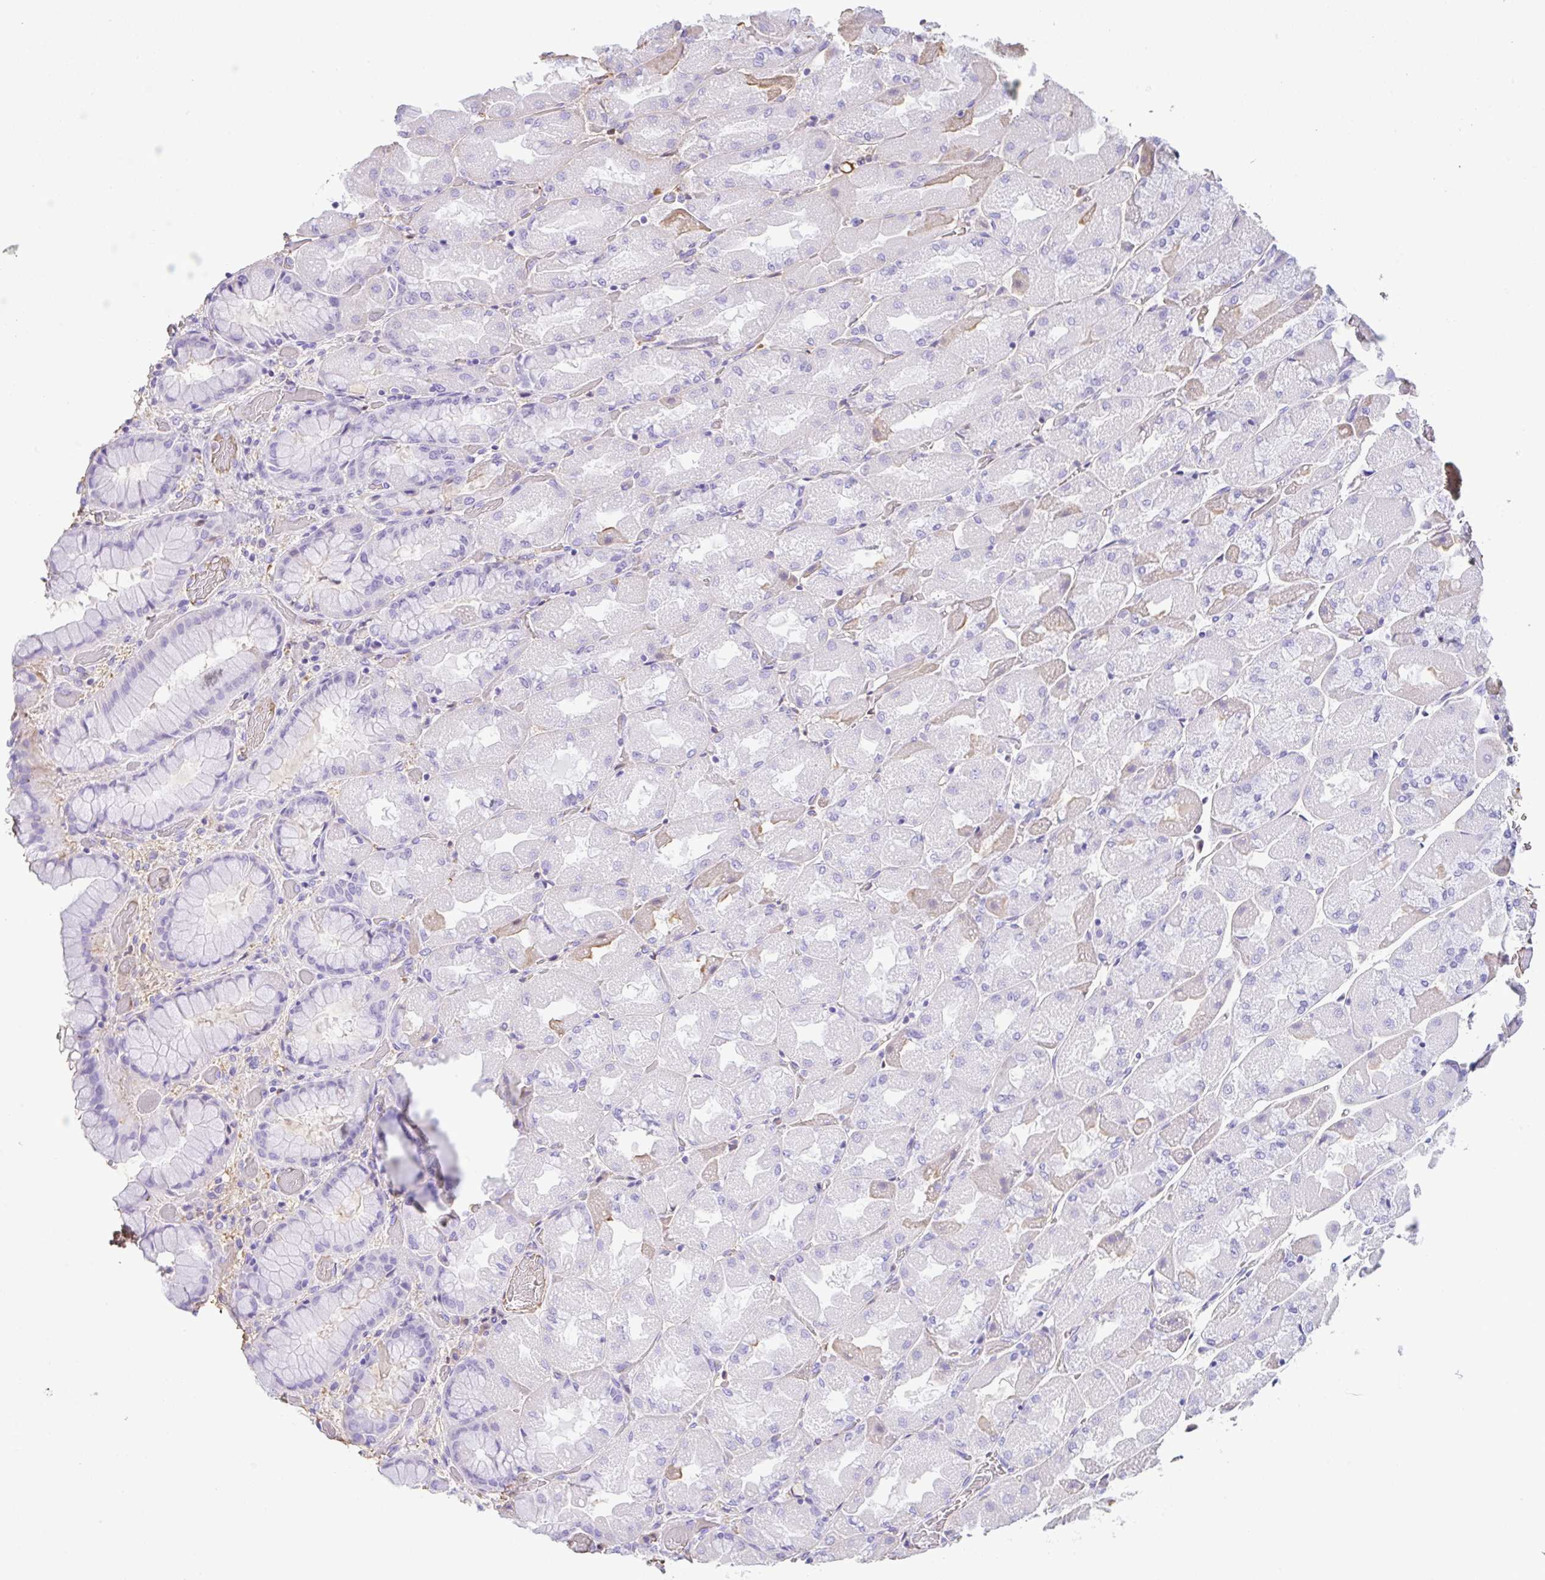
{"staining": {"intensity": "negative", "quantity": "none", "location": "none"}, "tissue": "stomach", "cell_type": "Glandular cells", "image_type": "normal", "snomed": [{"axis": "morphology", "description": "Normal tissue, NOS"}, {"axis": "topography", "description": "Stomach"}], "caption": "This is an immunohistochemistry photomicrograph of unremarkable human stomach. There is no staining in glandular cells.", "gene": "HOXC12", "patient": {"sex": "female", "age": 61}}